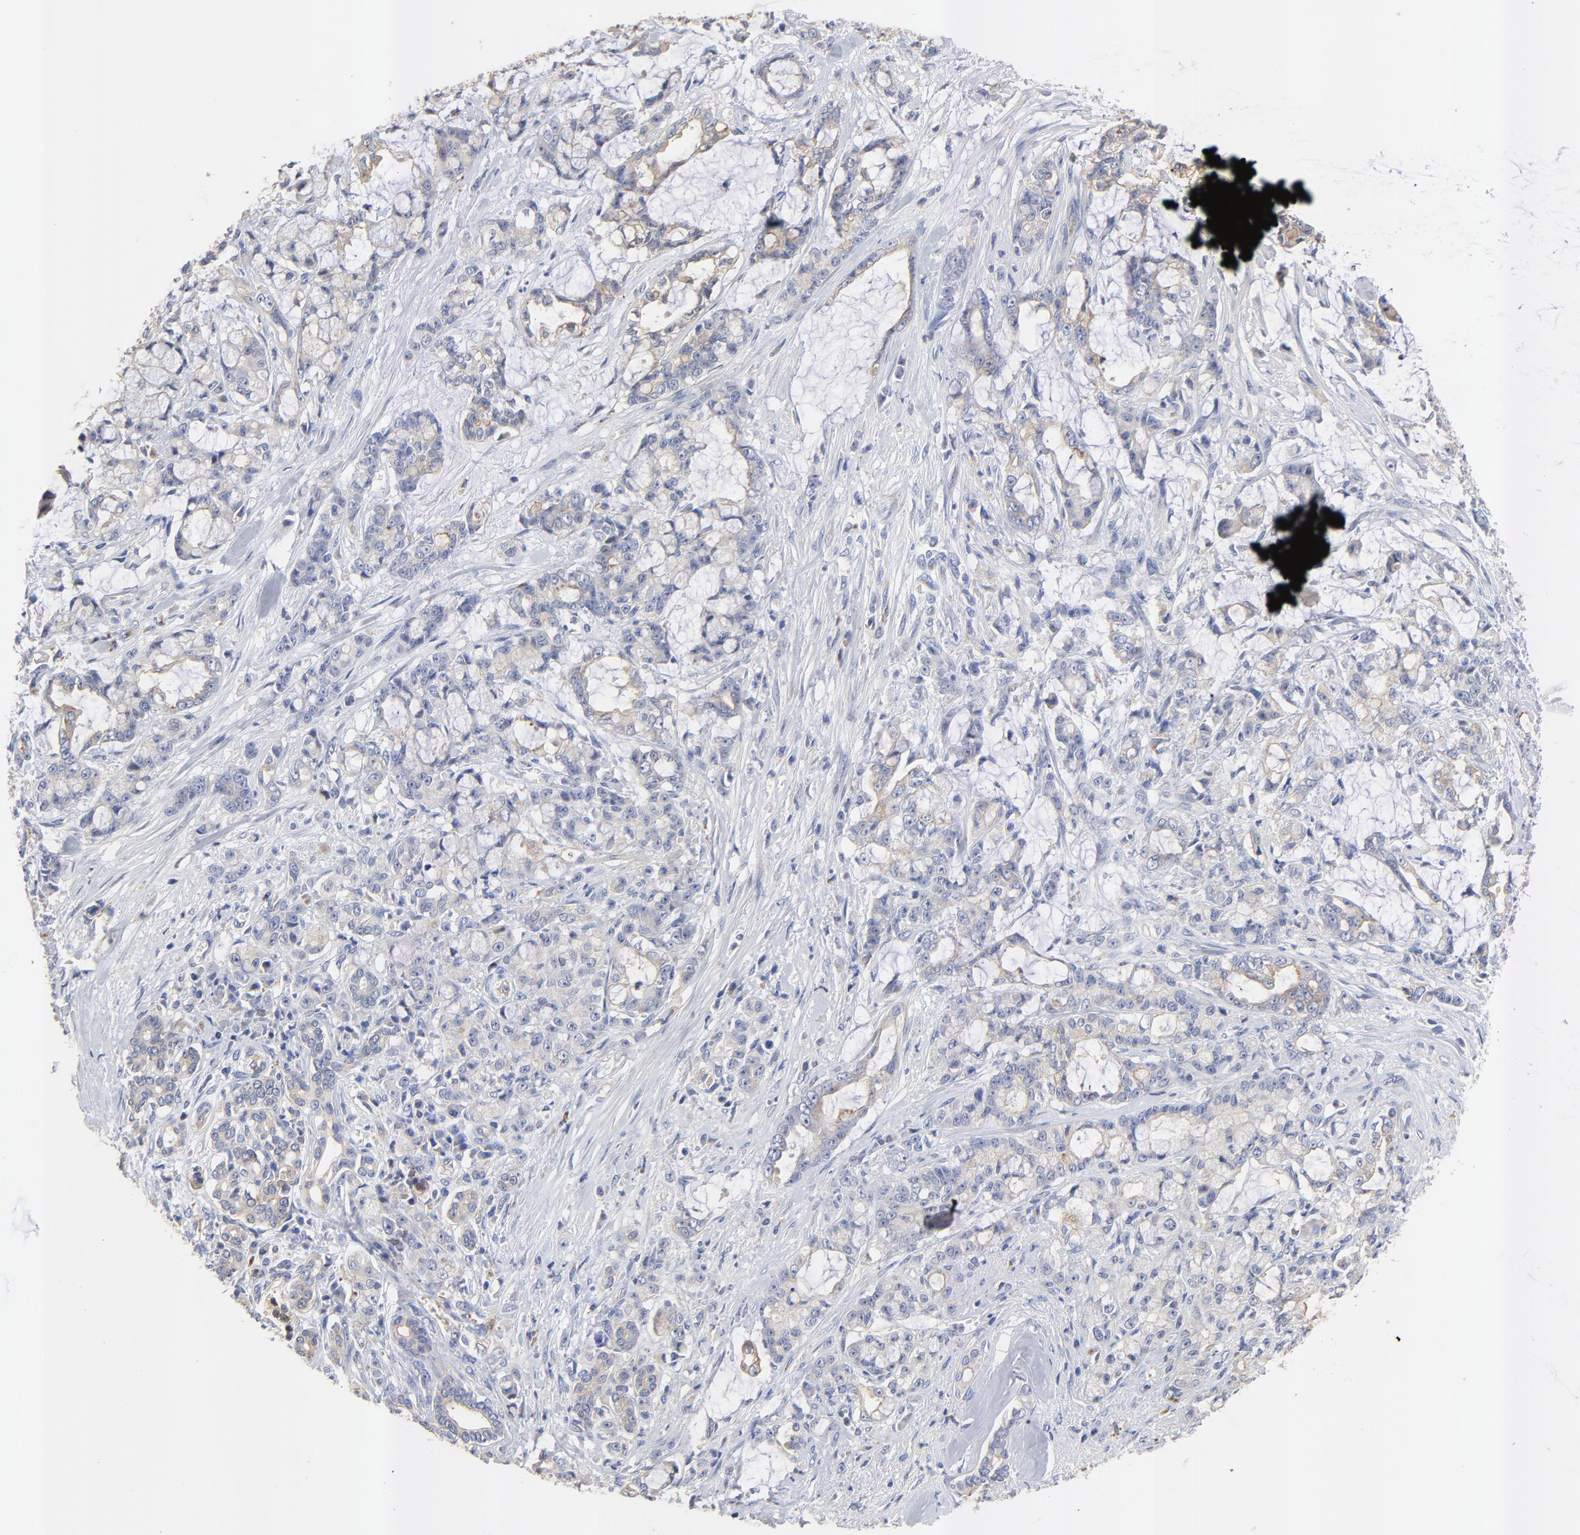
{"staining": {"intensity": "weak", "quantity": "<25%", "location": "cytoplasmic/membranous"}, "tissue": "pancreatic cancer", "cell_type": "Tumor cells", "image_type": "cancer", "snomed": [{"axis": "morphology", "description": "Adenocarcinoma, NOS"}, {"axis": "topography", "description": "Pancreas"}], "caption": "DAB immunohistochemical staining of adenocarcinoma (pancreatic) reveals no significant expression in tumor cells.", "gene": "FBXL2", "patient": {"sex": "female", "age": 73}}